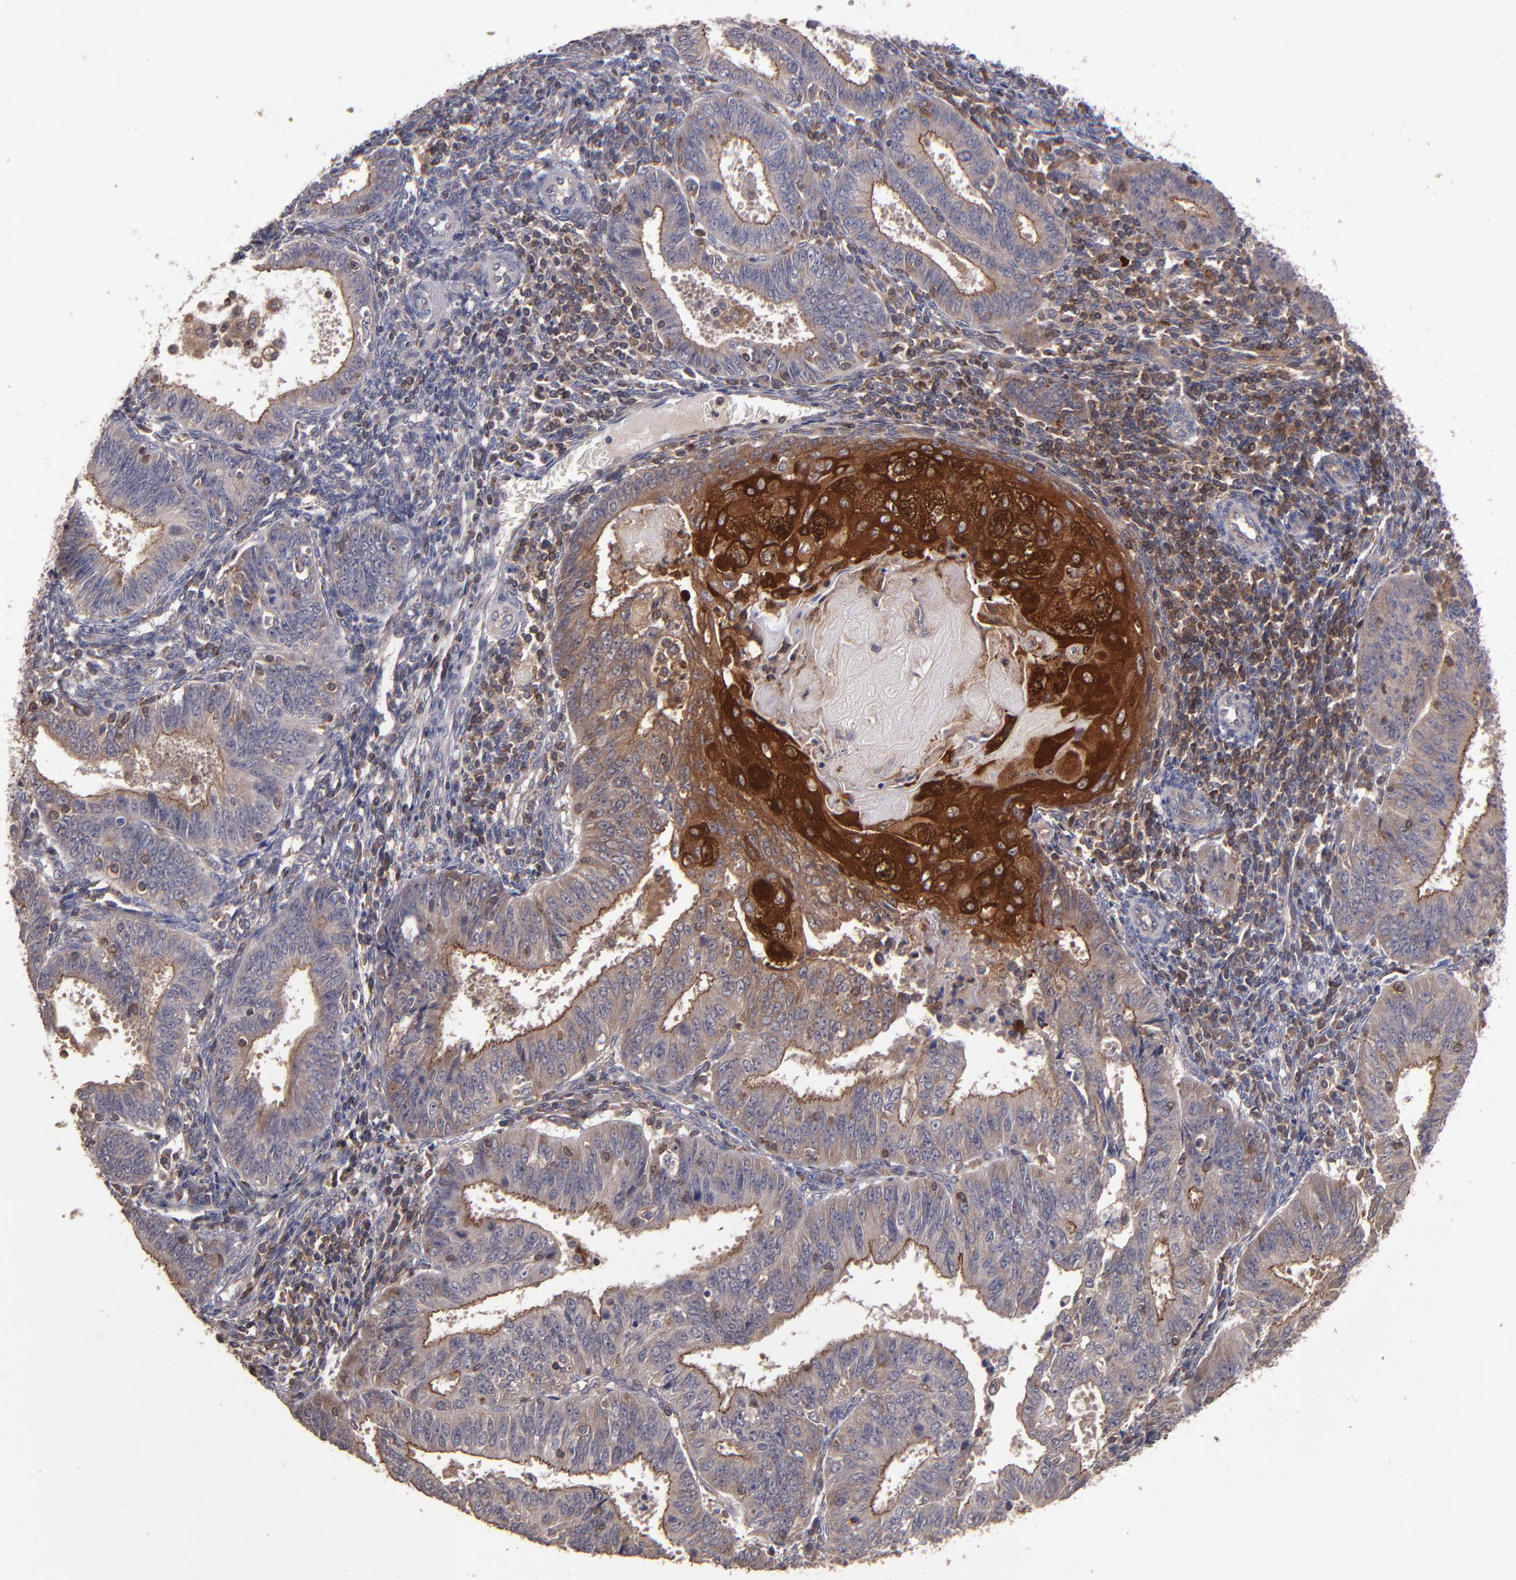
{"staining": {"intensity": "moderate", "quantity": ">75%", "location": "cytoplasmic/membranous"}, "tissue": "endometrial cancer", "cell_type": "Tumor cells", "image_type": "cancer", "snomed": [{"axis": "morphology", "description": "Adenocarcinoma, NOS"}, {"axis": "topography", "description": "Endometrium"}], "caption": "IHC micrograph of adenocarcinoma (endometrial) stained for a protein (brown), which demonstrates medium levels of moderate cytoplasmic/membranous staining in about >75% of tumor cells.", "gene": "NF2", "patient": {"sex": "female", "age": 42}}